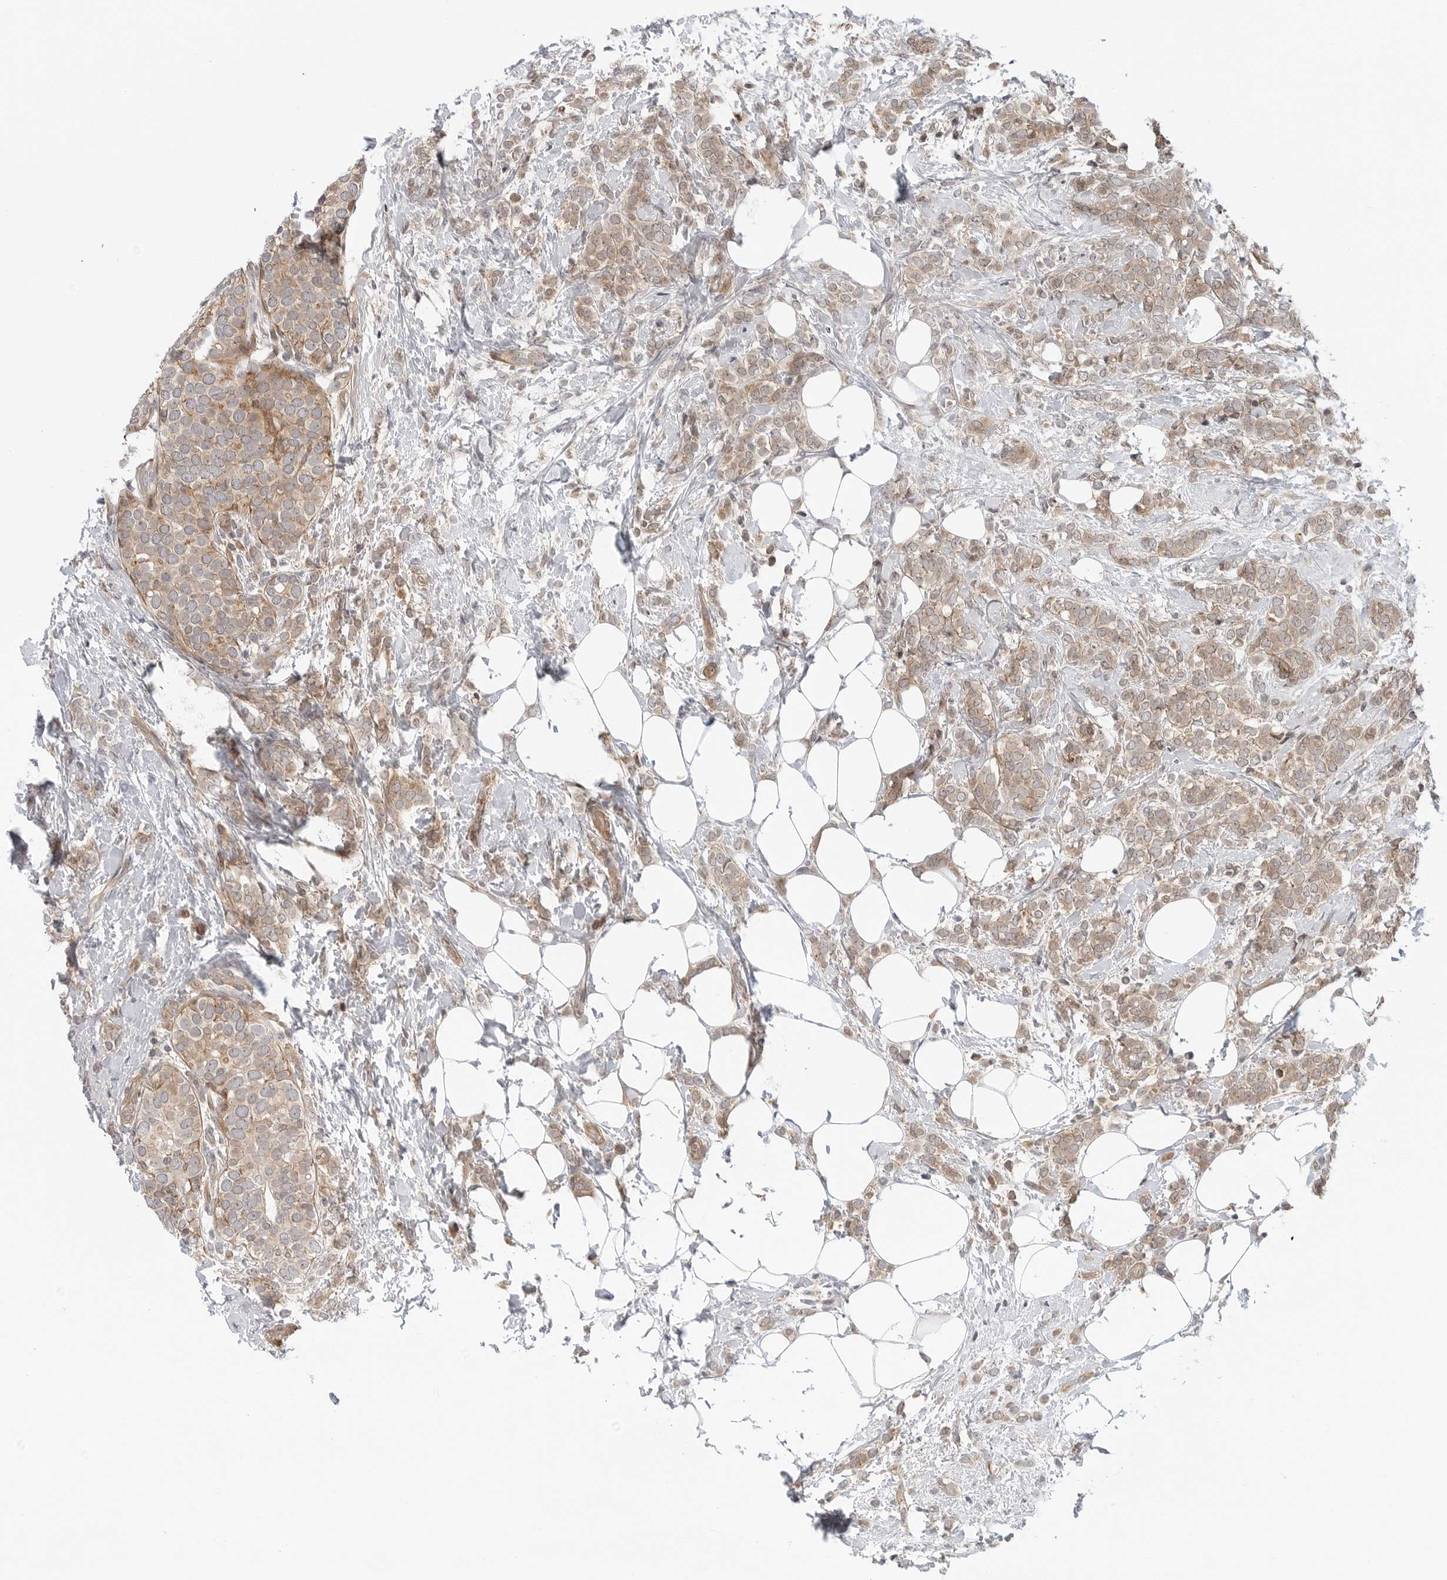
{"staining": {"intensity": "weak", "quantity": ">75%", "location": "cytoplasmic/membranous"}, "tissue": "breast cancer", "cell_type": "Tumor cells", "image_type": "cancer", "snomed": [{"axis": "morphology", "description": "Lobular carcinoma"}, {"axis": "topography", "description": "Breast"}], "caption": "This is a histology image of IHC staining of breast cancer, which shows weak staining in the cytoplasmic/membranous of tumor cells.", "gene": "STXBP3", "patient": {"sex": "female", "age": 50}}